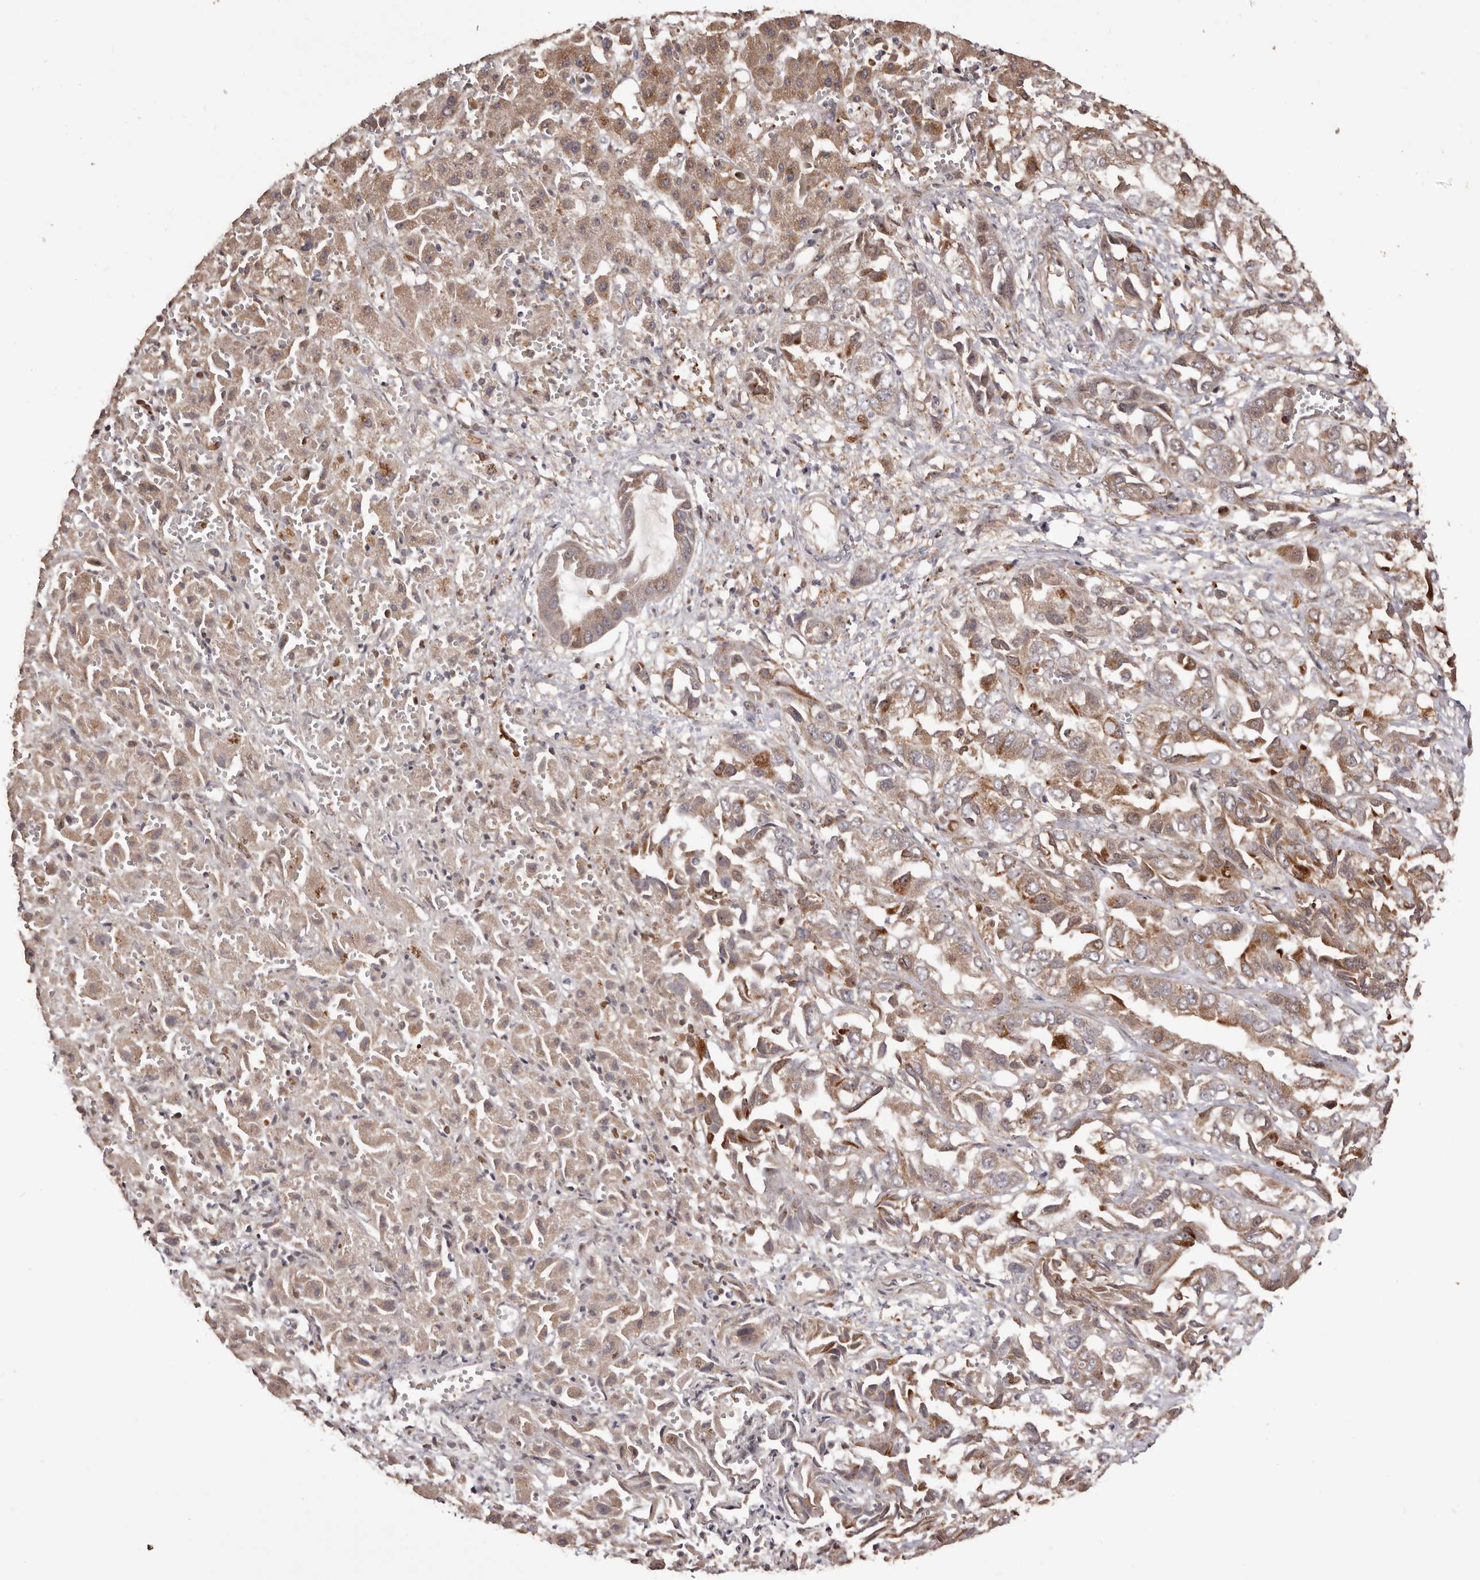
{"staining": {"intensity": "moderate", "quantity": ">75%", "location": "cytoplasmic/membranous"}, "tissue": "liver cancer", "cell_type": "Tumor cells", "image_type": "cancer", "snomed": [{"axis": "morphology", "description": "Cholangiocarcinoma"}, {"axis": "topography", "description": "Liver"}], "caption": "Protein analysis of liver cancer (cholangiocarcinoma) tissue demonstrates moderate cytoplasmic/membranous expression in about >75% of tumor cells.", "gene": "ZCCHC7", "patient": {"sex": "female", "age": 52}}